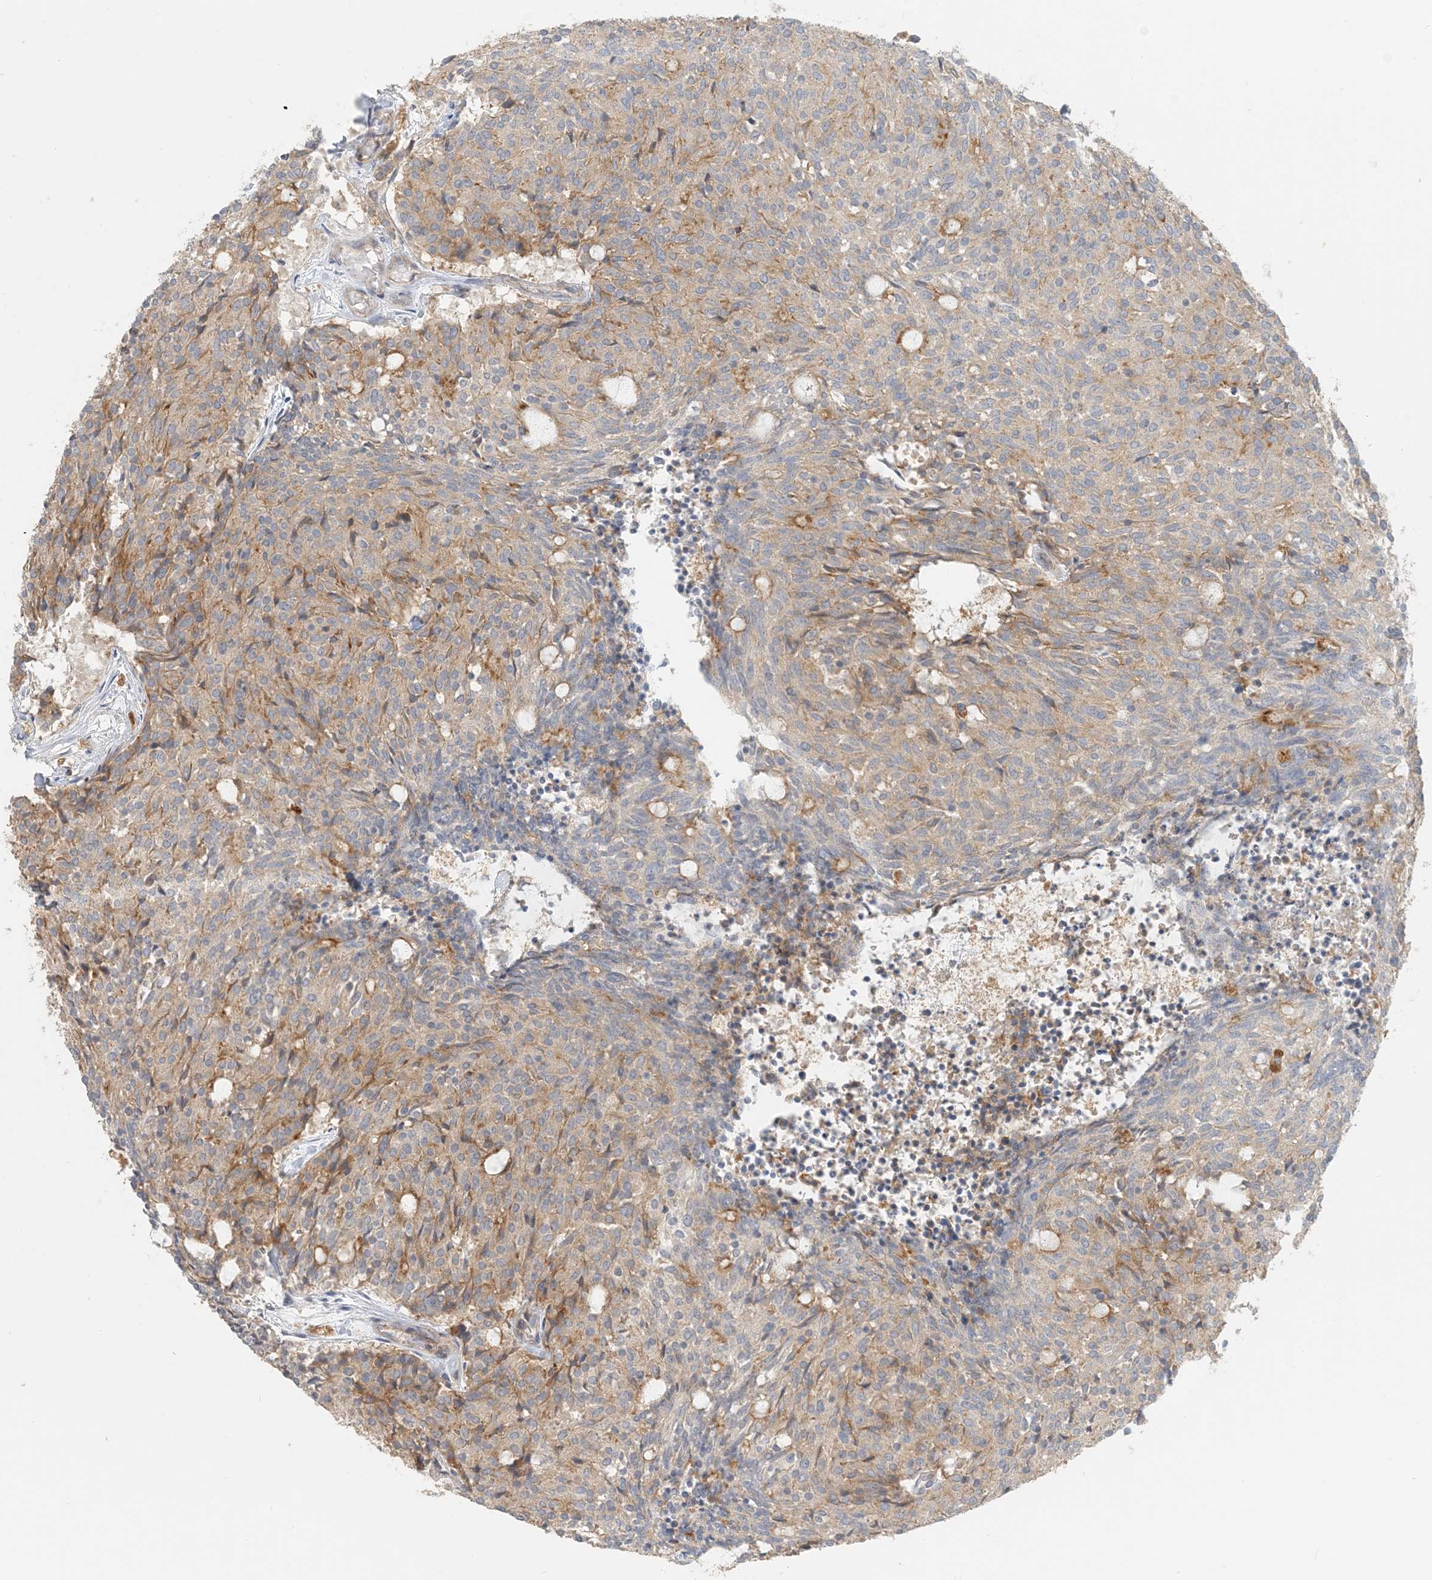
{"staining": {"intensity": "weak", "quantity": ">75%", "location": "cytoplasmic/membranous"}, "tissue": "carcinoid", "cell_type": "Tumor cells", "image_type": "cancer", "snomed": [{"axis": "morphology", "description": "Carcinoid, malignant, NOS"}, {"axis": "topography", "description": "Pancreas"}], "caption": "Human carcinoid stained with a protein marker exhibits weak staining in tumor cells.", "gene": "SPPL2A", "patient": {"sex": "female", "age": 54}}